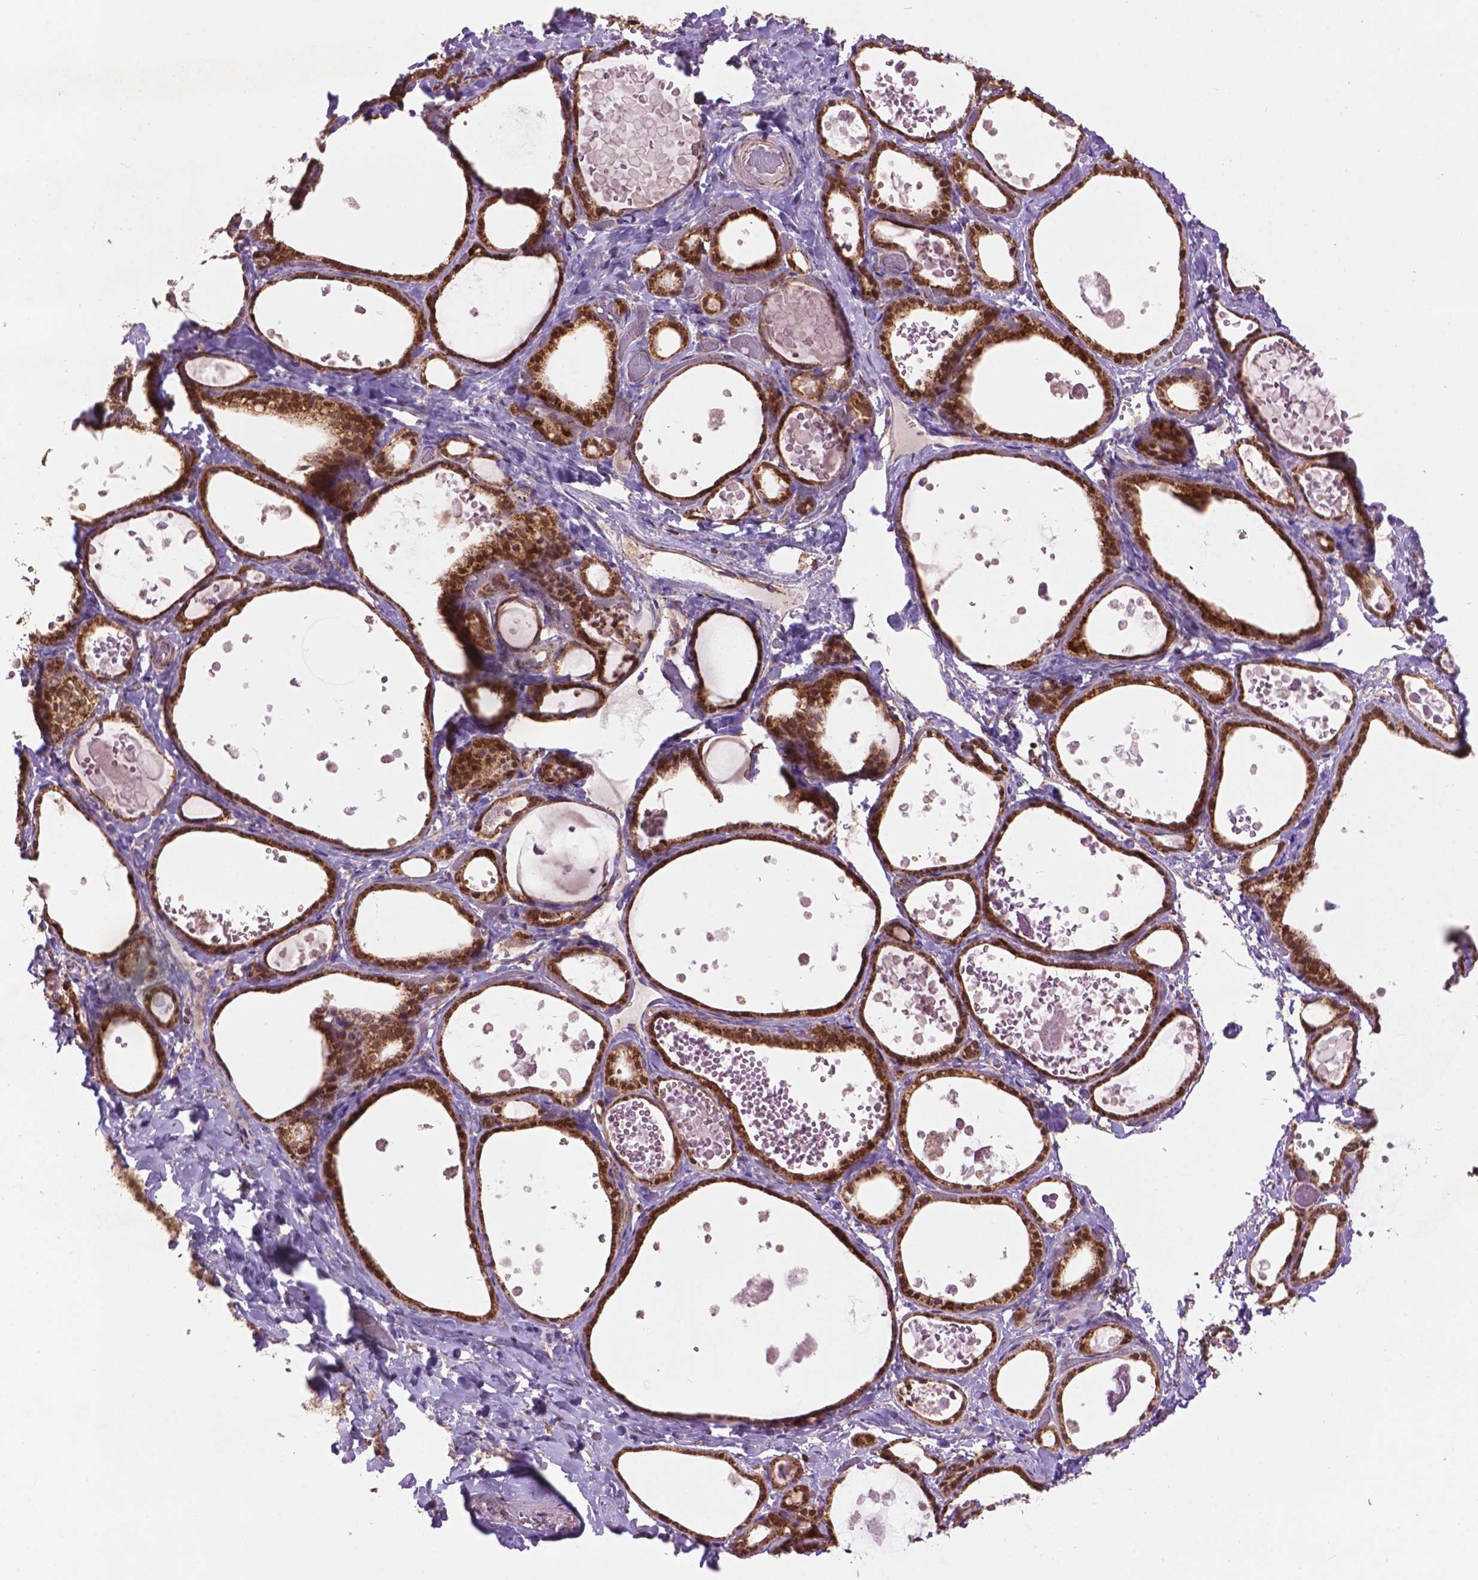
{"staining": {"intensity": "strong", "quantity": ">75%", "location": "cytoplasmic/membranous"}, "tissue": "thyroid gland", "cell_type": "Glandular cells", "image_type": "normal", "snomed": [{"axis": "morphology", "description": "Normal tissue, NOS"}, {"axis": "topography", "description": "Thyroid gland"}], "caption": "Protein expression analysis of normal thyroid gland reveals strong cytoplasmic/membranous staining in about >75% of glandular cells. (Stains: DAB (3,3'-diaminobenzidine) in brown, nuclei in blue, Microscopy: brightfield microscopy at high magnification).", "gene": "PYCR3", "patient": {"sex": "female", "age": 56}}